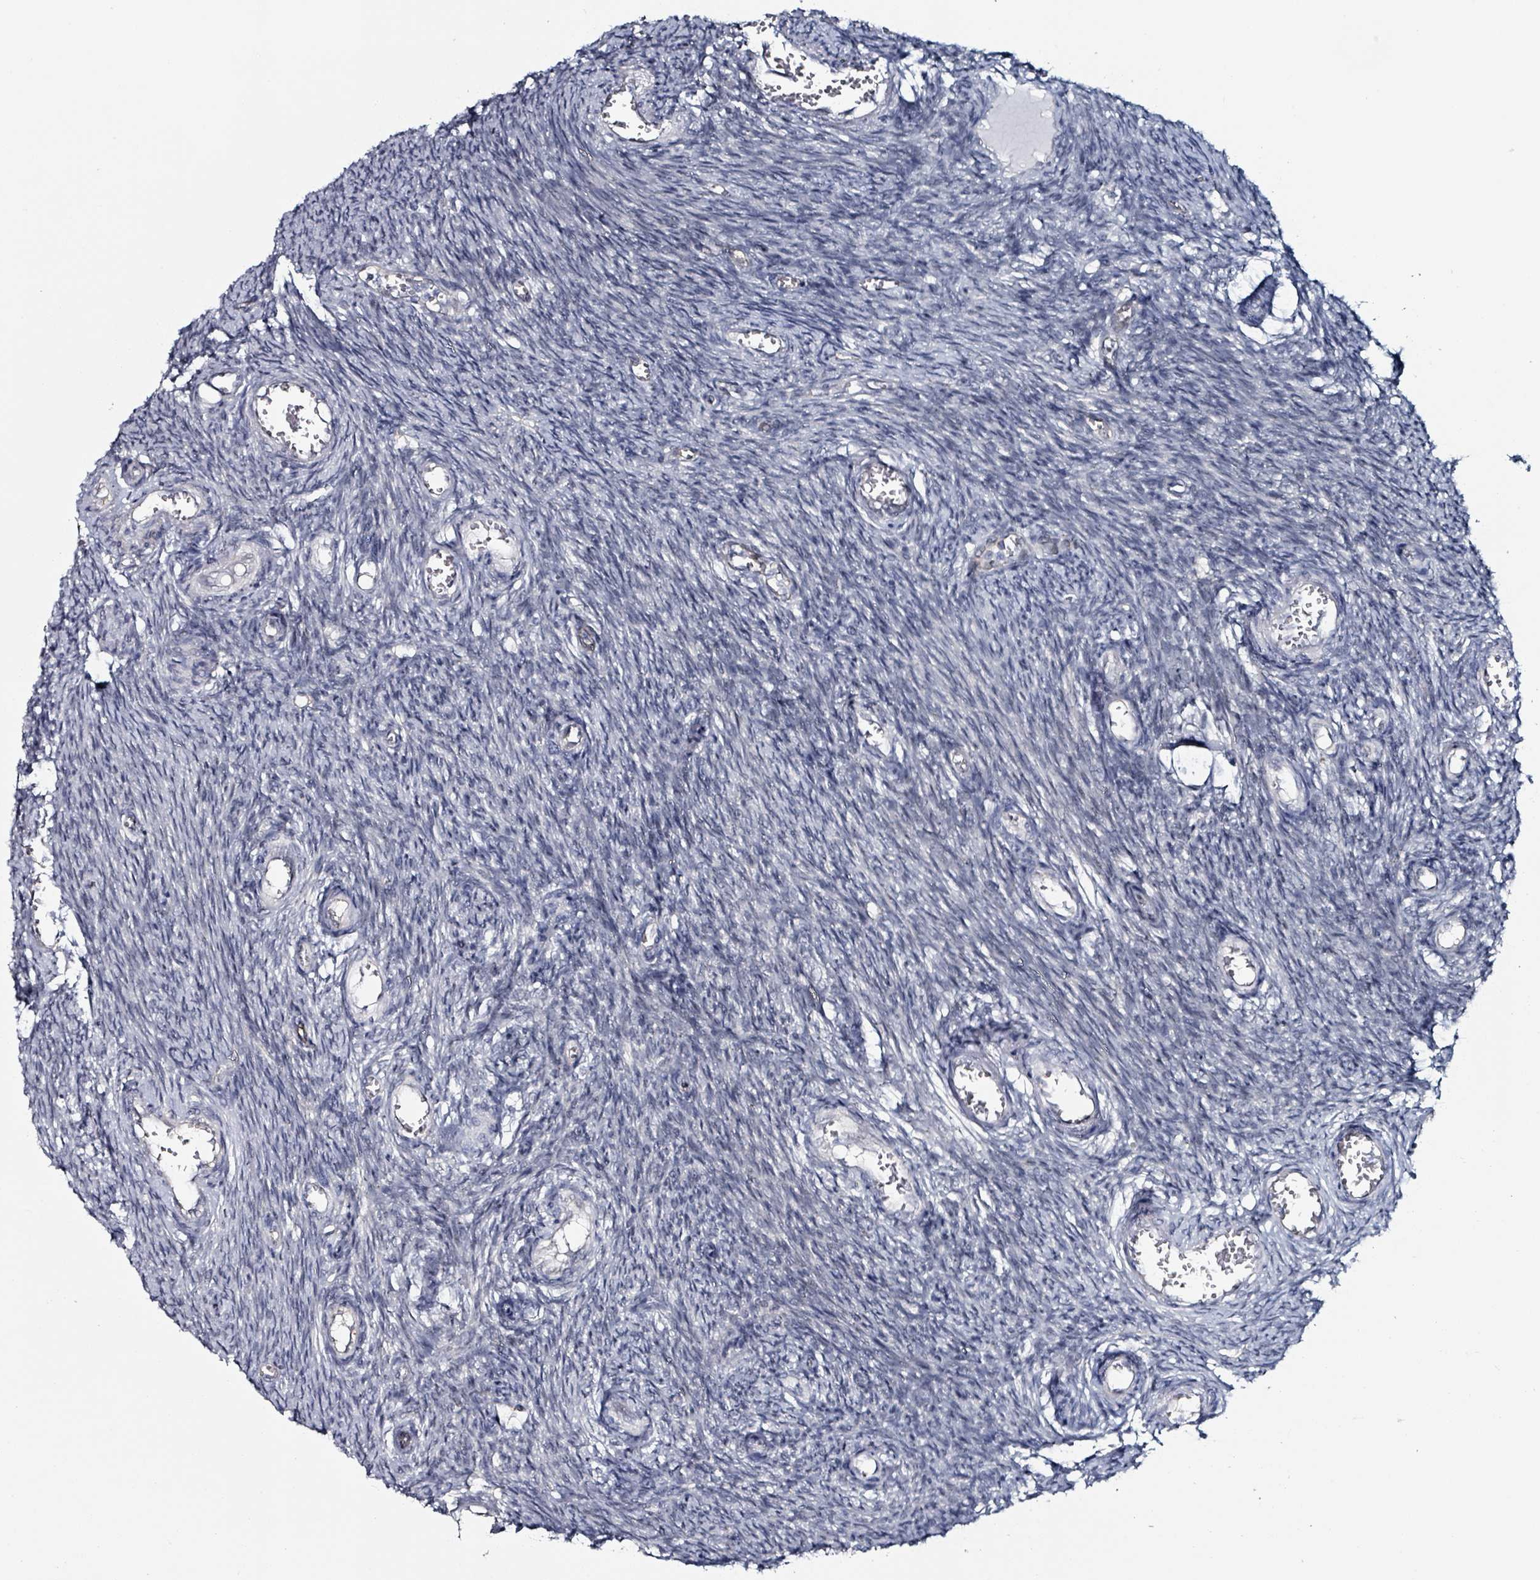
{"staining": {"intensity": "negative", "quantity": "none", "location": "none"}, "tissue": "ovary", "cell_type": "Ovarian stroma cells", "image_type": "normal", "snomed": [{"axis": "morphology", "description": "Normal tissue, NOS"}, {"axis": "topography", "description": "Ovary"}], "caption": "The immunohistochemistry image has no significant expression in ovarian stroma cells of ovary.", "gene": "B3GAT3", "patient": {"sex": "female", "age": 44}}